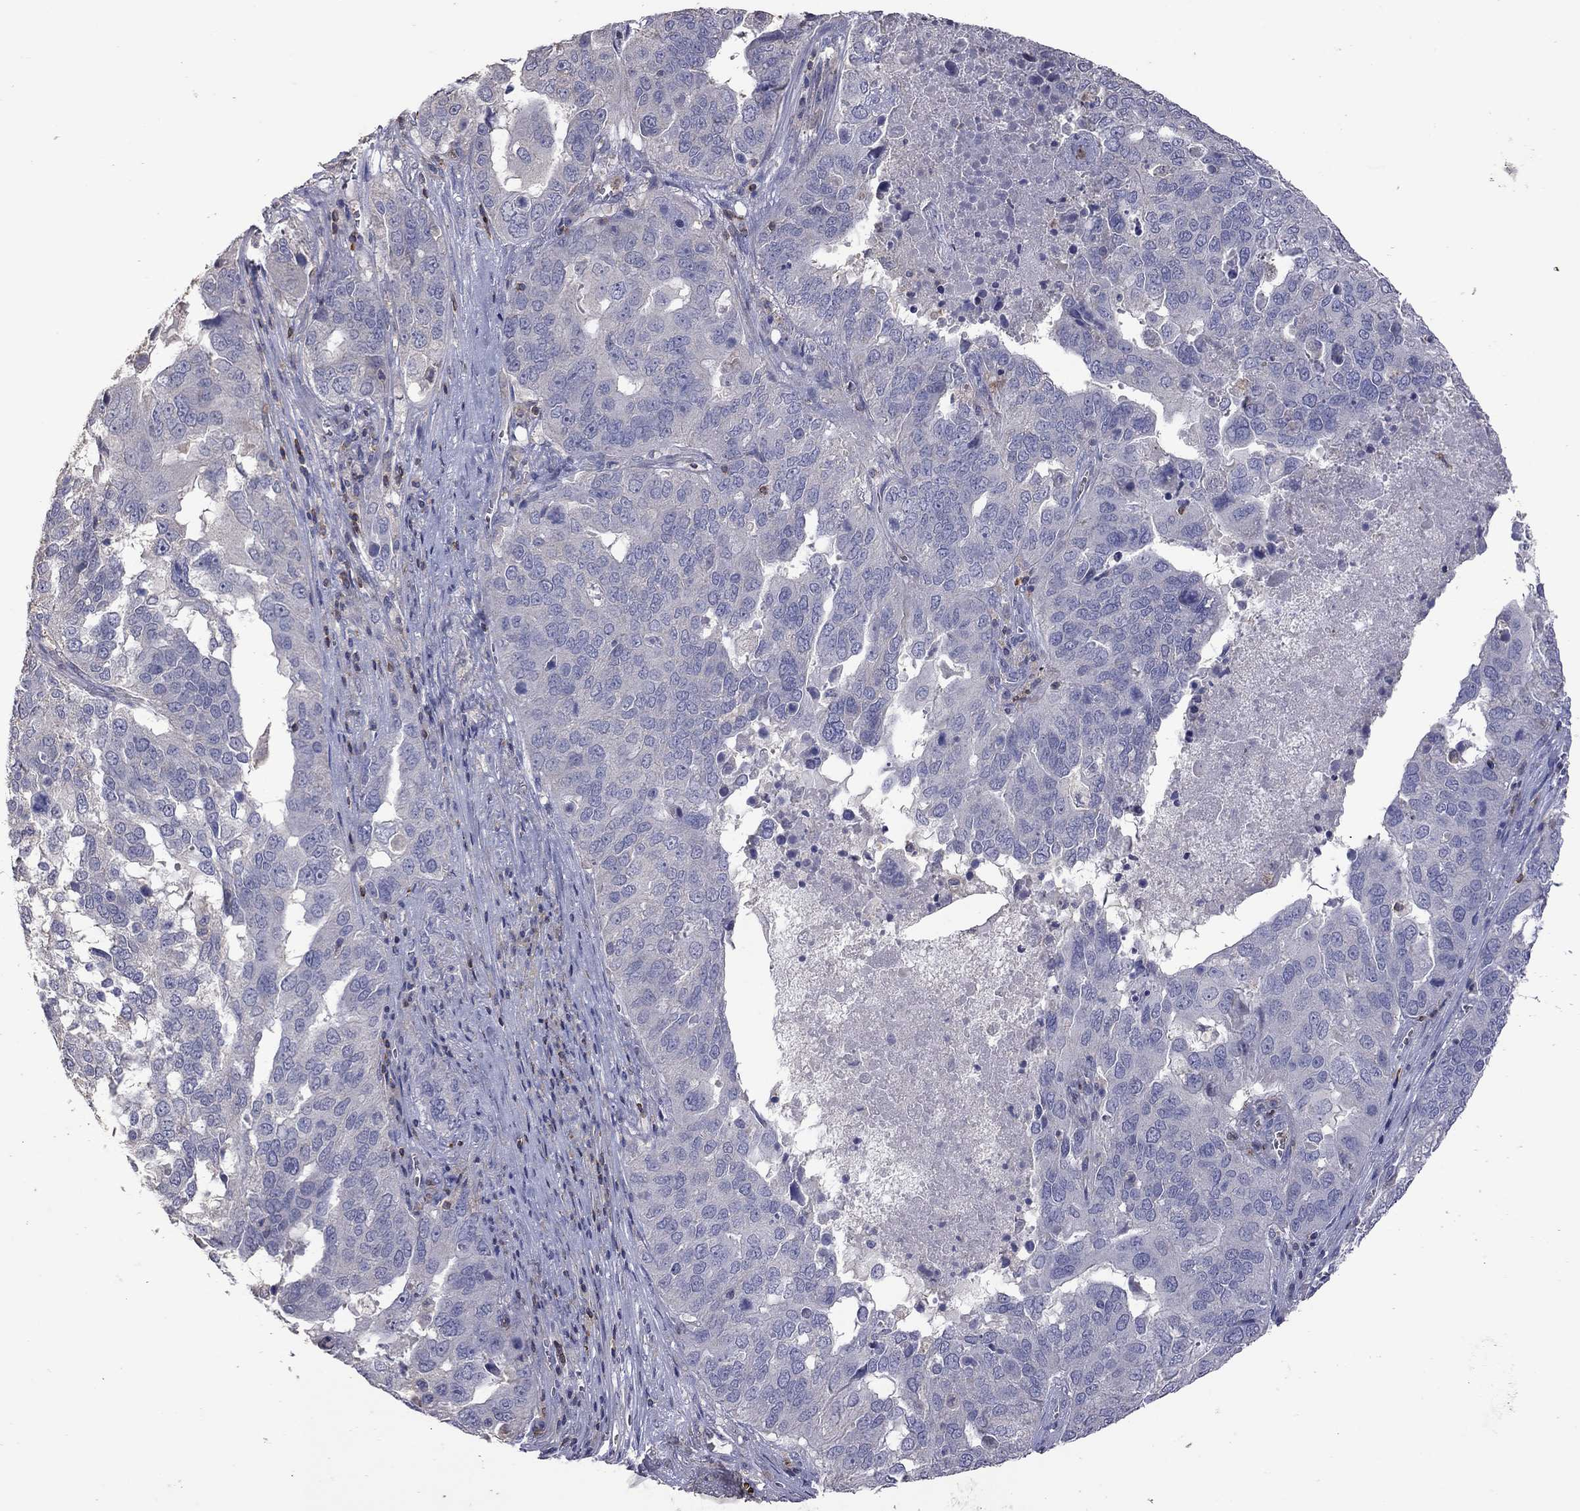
{"staining": {"intensity": "negative", "quantity": "none", "location": "none"}, "tissue": "ovarian cancer", "cell_type": "Tumor cells", "image_type": "cancer", "snomed": [{"axis": "morphology", "description": "Carcinoma, endometroid"}, {"axis": "topography", "description": "Soft tissue"}, {"axis": "topography", "description": "Ovary"}], "caption": "Image shows no protein positivity in tumor cells of ovarian cancer tissue. (Stains: DAB immunohistochemistry (IHC) with hematoxylin counter stain, Microscopy: brightfield microscopy at high magnification).", "gene": "IPCEF1", "patient": {"sex": "female", "age": 52}}